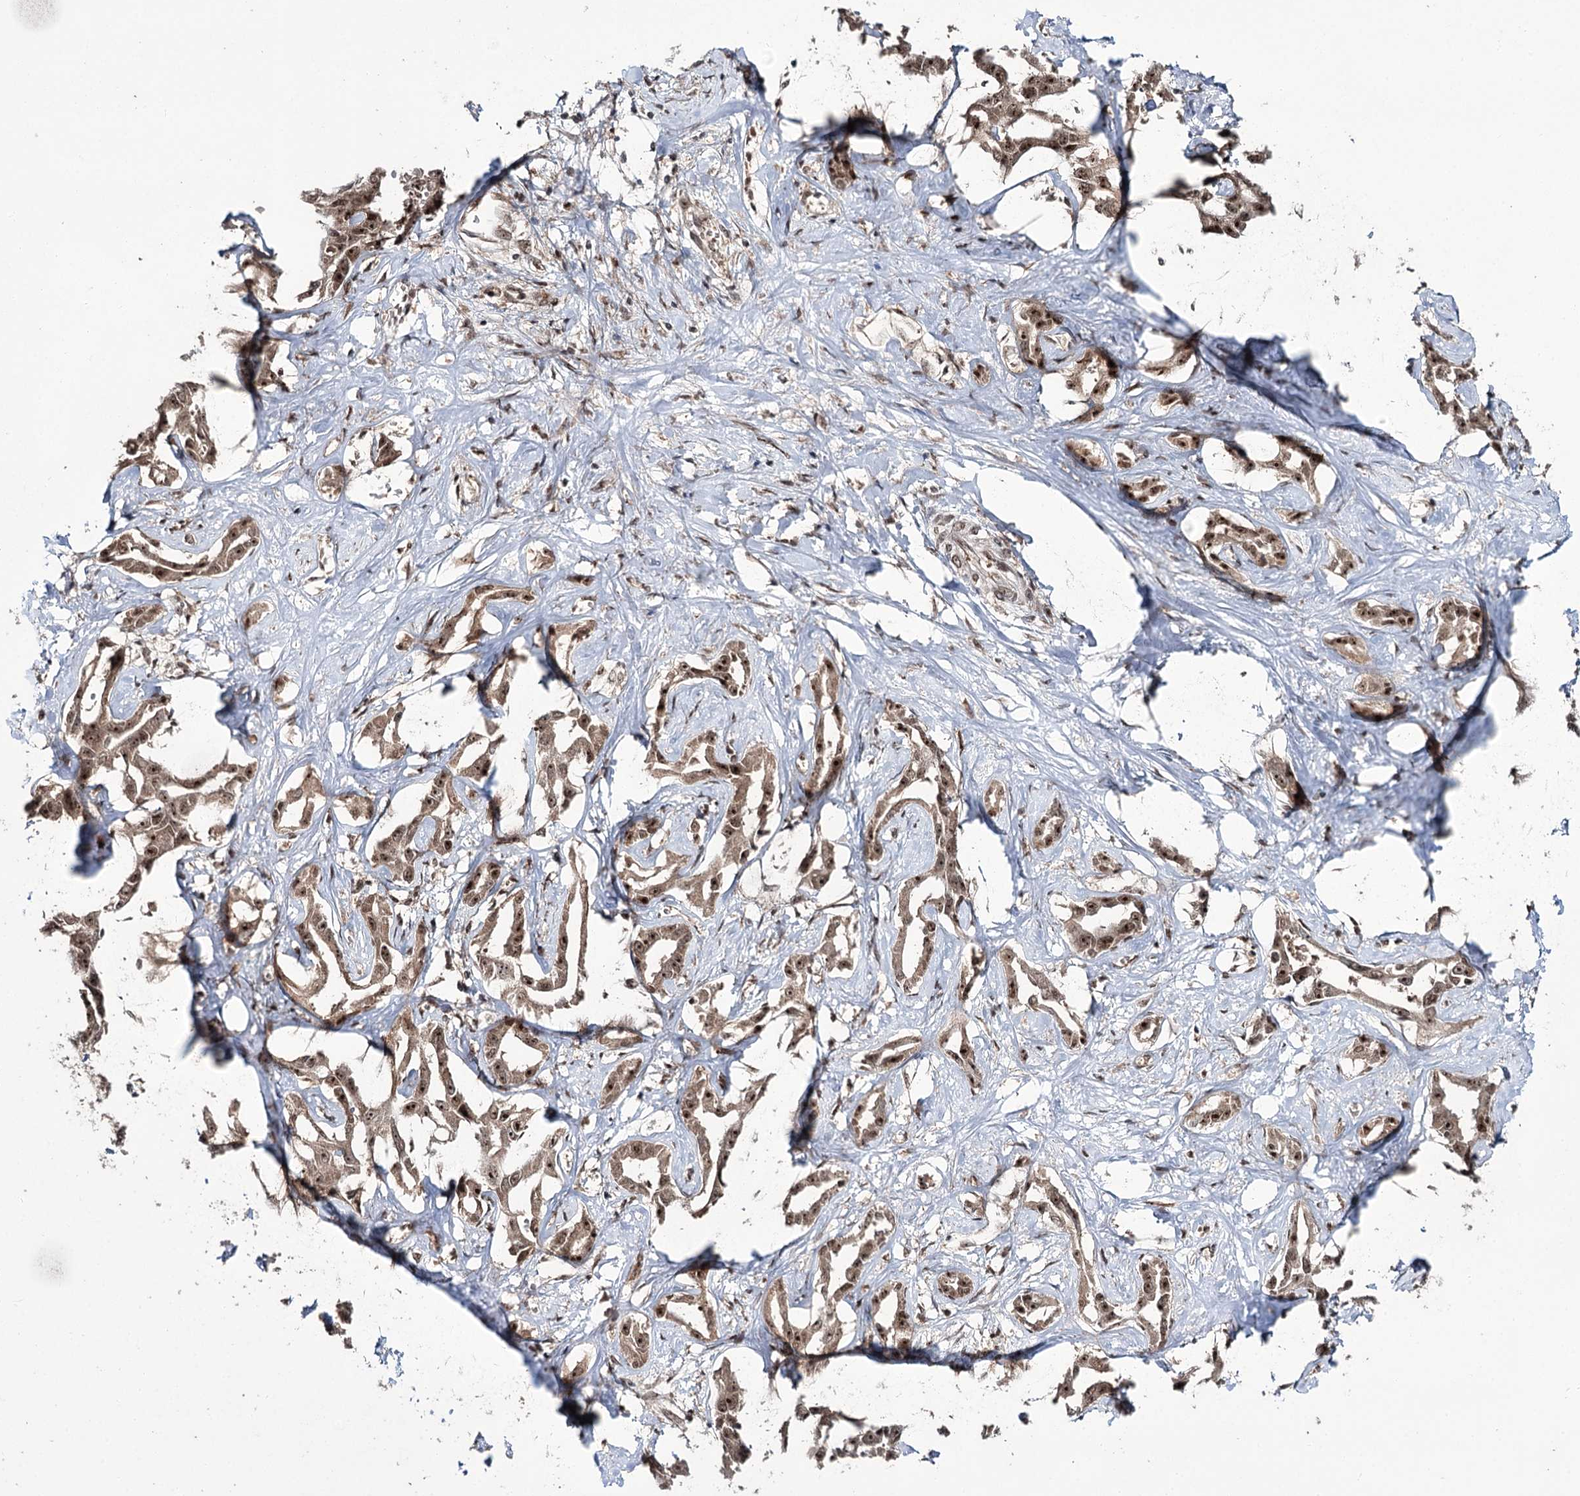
{"staining": {"intensity": "moderate", "quantity": "25%-75%", "location": "nuclear"}, "tissue": "liver cancer", "cell_type": "Tumor cells", "image_type": "cancer", "snomed": [{"axis": "morphology", "description": "Cholangiocarcinoma"}, {"axis": "topography", "description": "Liver"}], "caption": "Immunohistochemistry (IHC) micrograph of neoplastic tissue: liver cancer (cholangiocarcinoma) stained using immunohistochemistry (IHC) shows medium levels of moderate protein expression localized specifically in the nuclear of tumor cells, appearing as a nuclear brown color.", "gene": "ERCC3", "patient": {"sex": "male", "age": 59}}